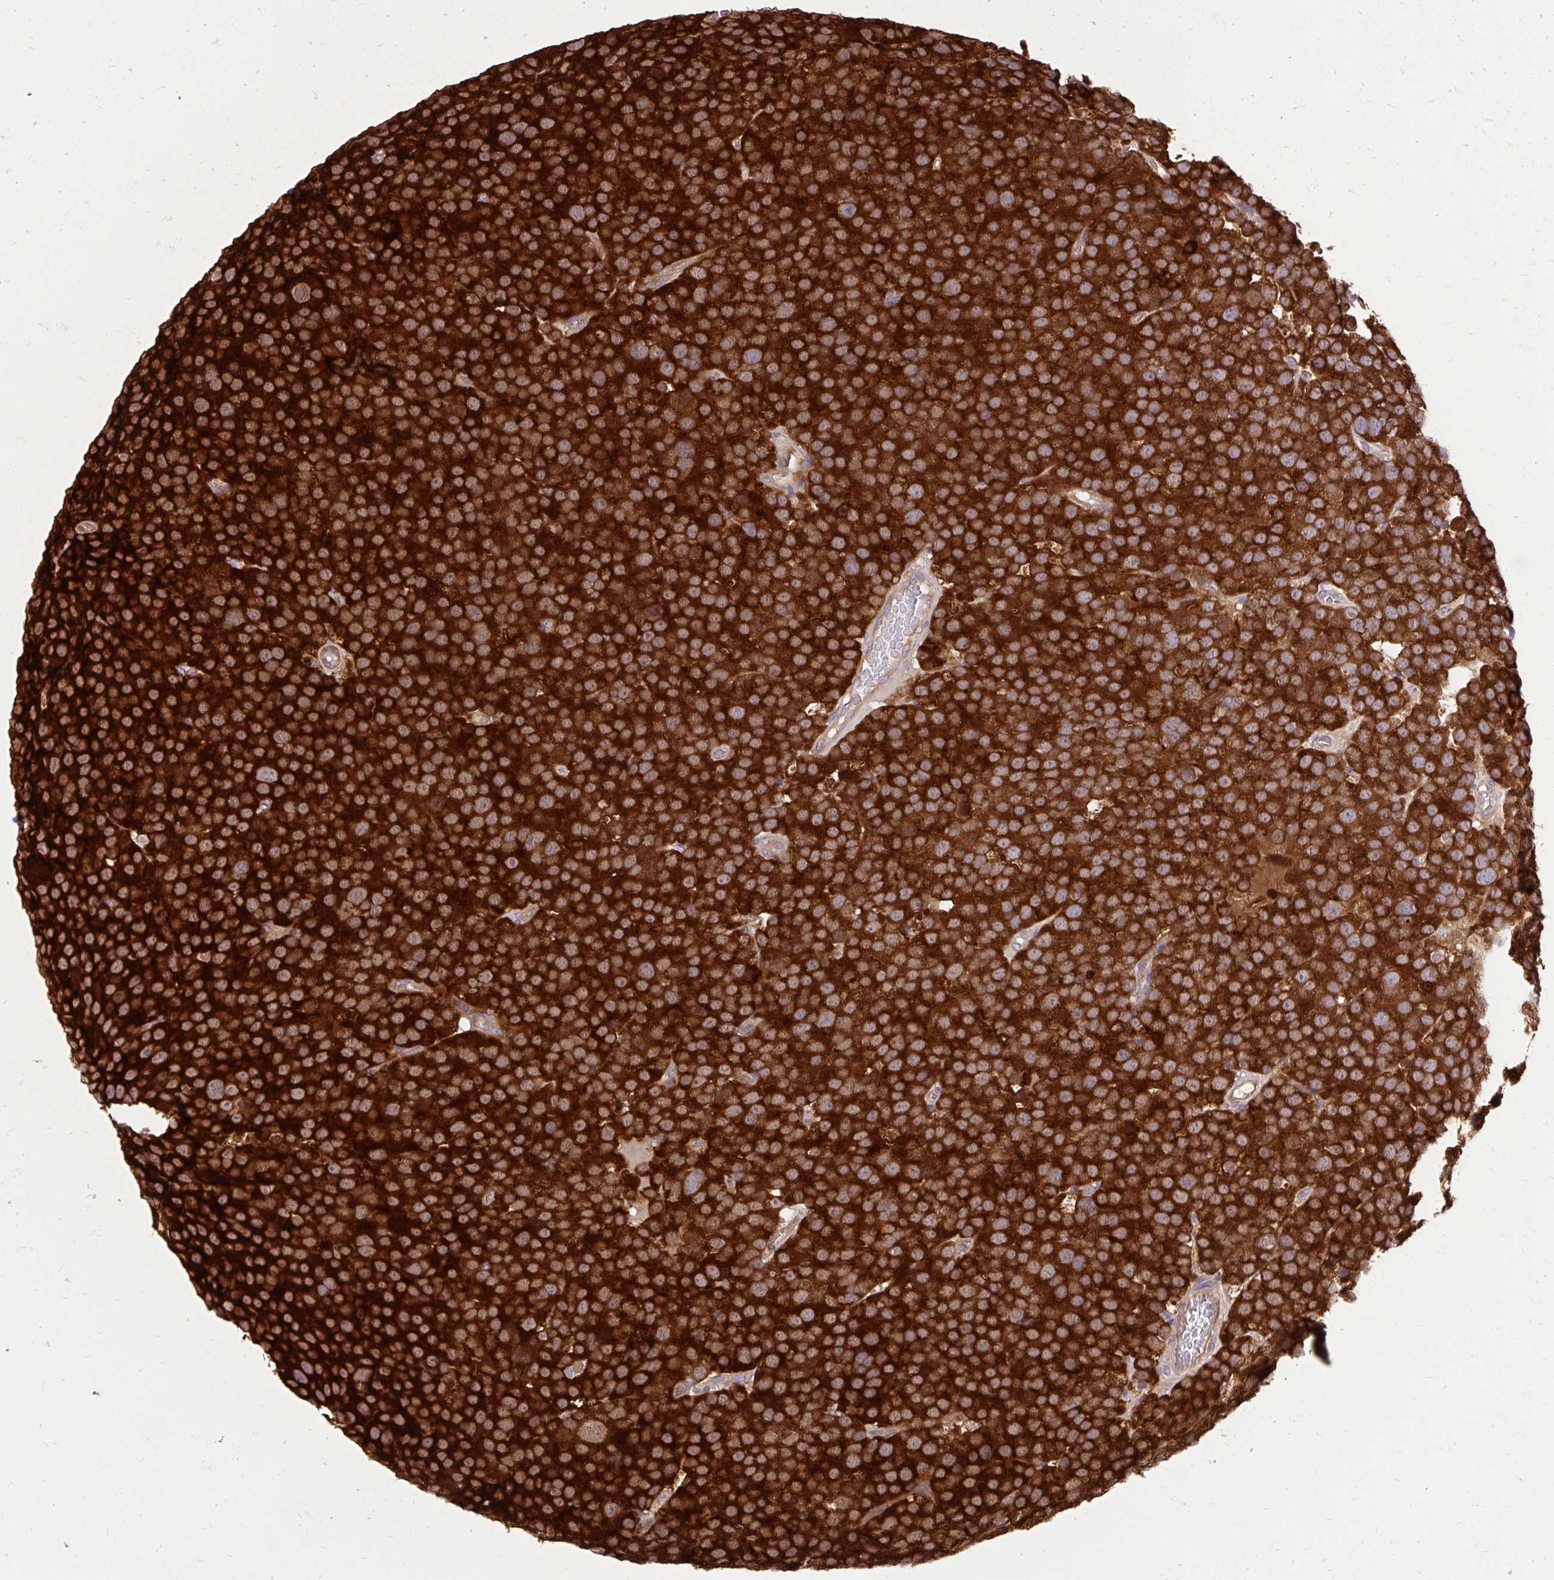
{"staining": {"intensity": "strong", "quantity": ">75%", "location": "cytoplasmic/membranous"}, "tissue": "testis cancer", "cell_type": "Tumor cells", "image_type": "cancer", "snomed": [{"axis": "morphology", "description": "Seminoma, NOS"}, {"axis": "topography", "description": "Testis"}], "caption": "Protein expression analysis of human testis cancer (seminoma) reveals strong cytoplasmic/membranous staining in approximately >75% of tumor cells. The staining is performed using DAB brown chromogen to label protein expression. The nuclei are counter-stained blue using hematoxylin.", "gene": "PPP5C", "patient": {"sex": "male", "age": 71}}